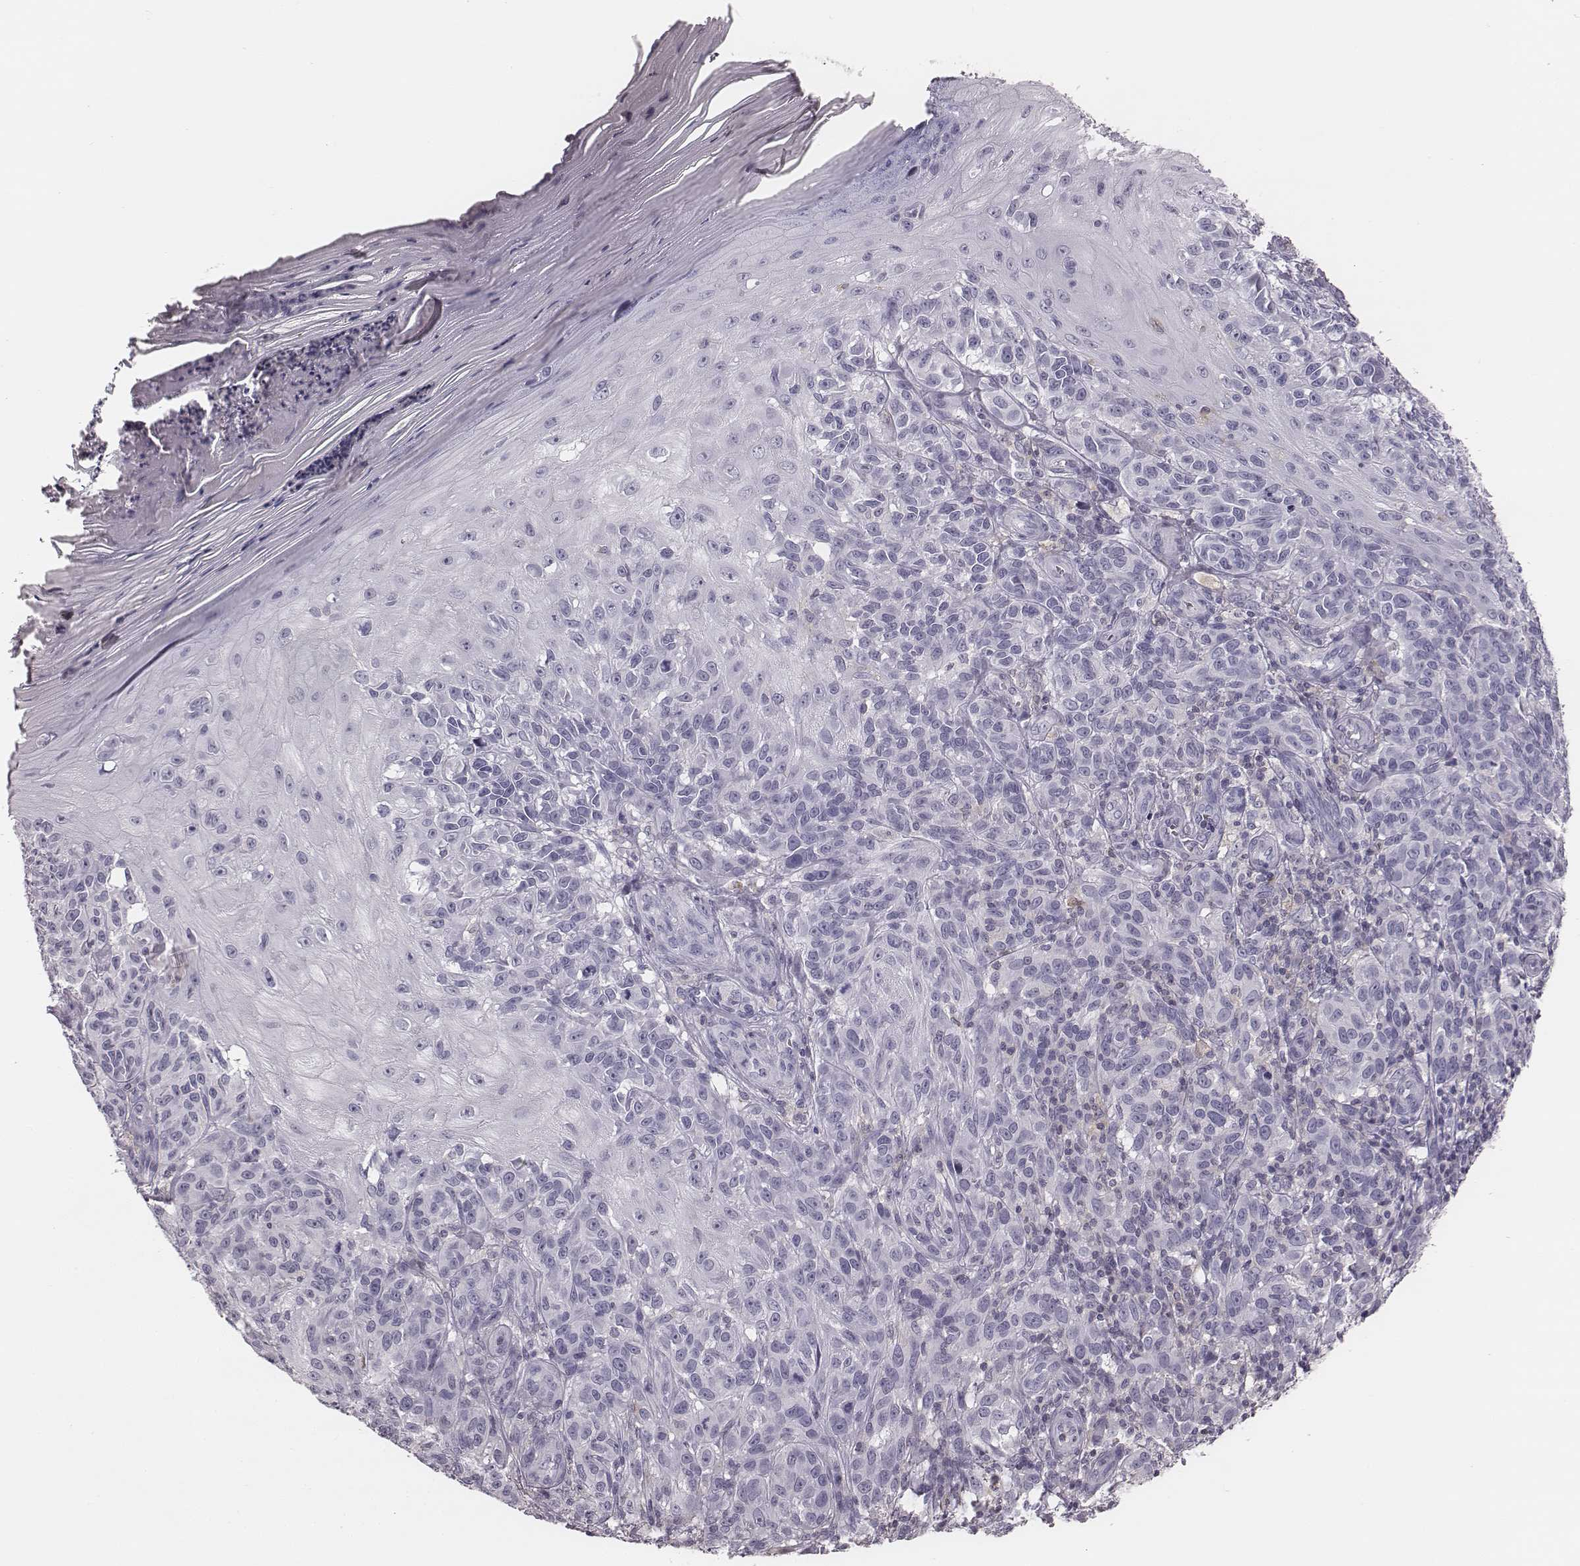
{"staining": {"intensity": "negative", "quantity": "none", "location": "none"}, "tissue": "melanoma", "cell_type": "Tumor cells", "image_type": "cancer", "snomed": [{"axis": "morphology", "description": "Malignant melanoma, NOS"}, {"axis": "topography", "description": "Skin"}], "caption": "Immunohistochemical staining of malignant melanoma exhibits no significant staining in tumor cells.", "gene": "ZNF365", "patient": {"sex": "female", "age": 53}}